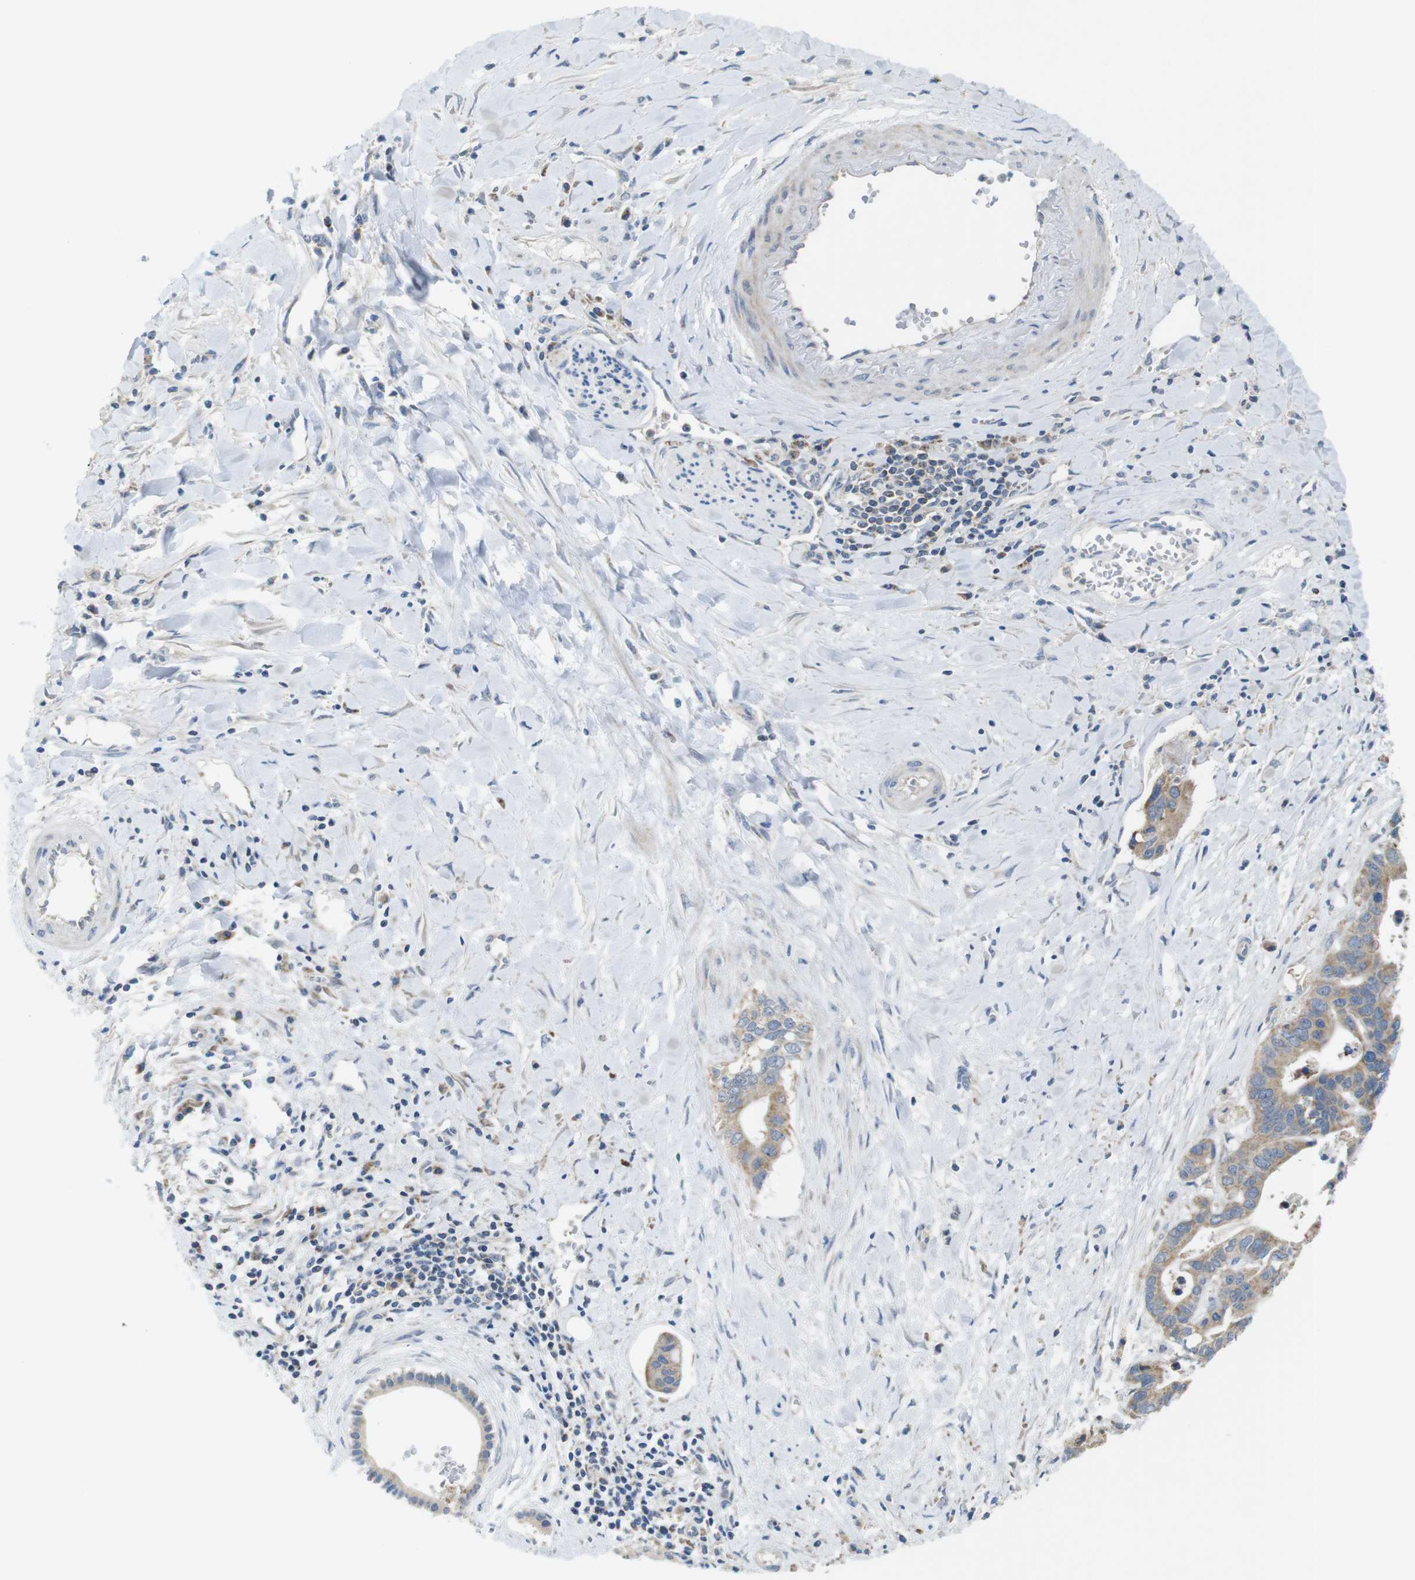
{"staining": {"intensity": "weak", "quantity": ">75%", "location": "cytoplasmic/membranous"}, "tissue": "liver cancer", "cell_type": "Tumor cells", "image_type": "cancer", "snomed": [{"axis": "morphology", "description": "Cholangiocarcinoma"}, {"axis": "topography", "description": "Liver"}], "caption": "High-magnification brightfield microscopy of liver cancer stained with DAB (3,3'-diaminobenzidine) (brown) and counterstained with hematoxylin (blue). tumor cells exhibit weak cytoplasmic/membranous expression is present in about>75% of cells. (DAB IHC, brown staining for protein, blue staining for nuclei).", "gene": "MARCHF1", "patient": {"sex": "female", "age": 65}}